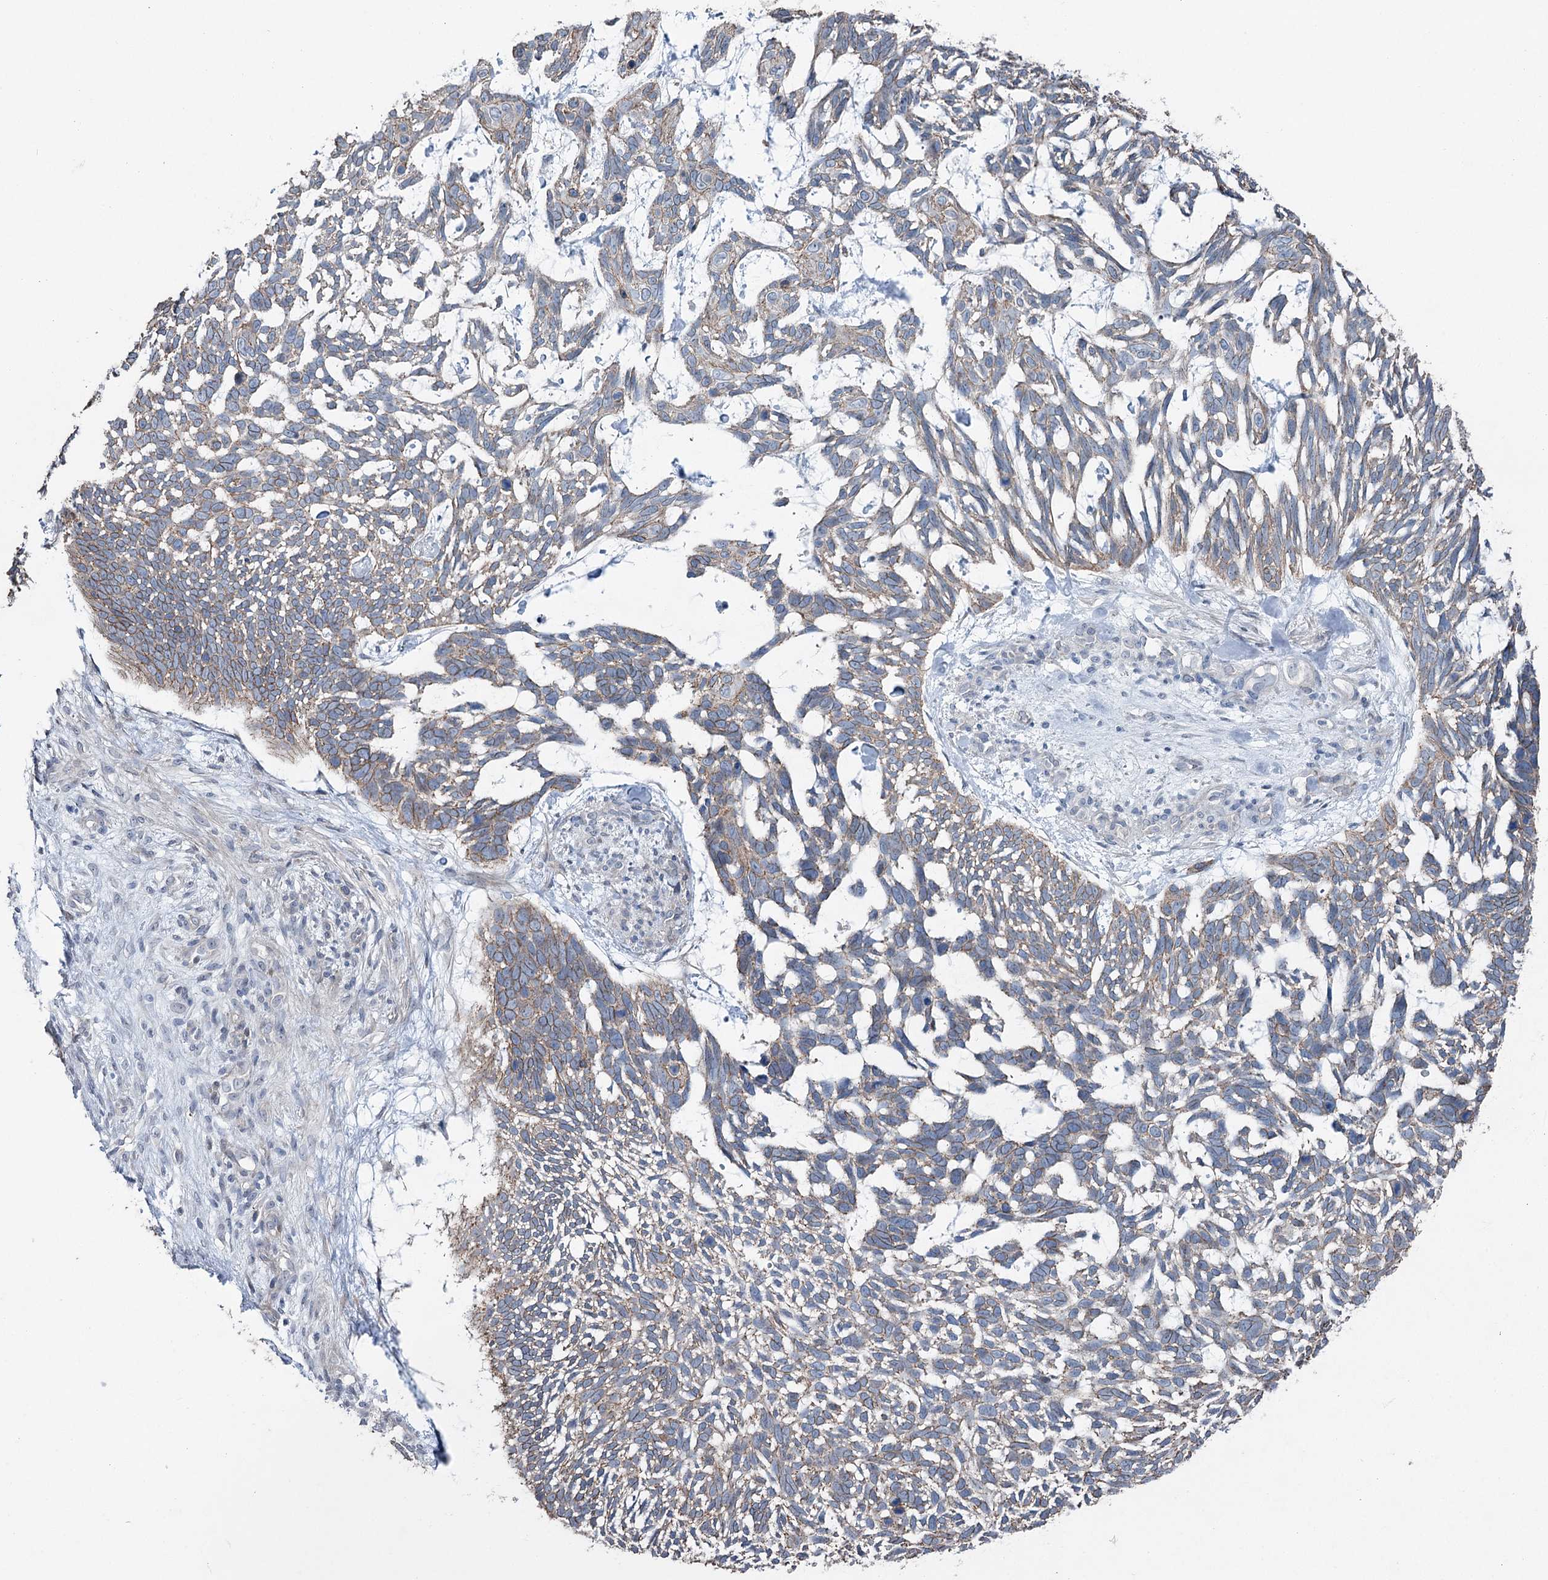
{"staining": {"intensity": "moderate", "quantity": "25%-75%", "location": "cytoplasmic/membranous"}, "tissue": "skin cancer", "cell_type": "Tumor cells", "image_type": "cancer", "snomed": [{"axis": "morphology", "description": "Basal cell carcinoma"}, {"axis": "topography", "description": "Skin"}], "caption": "This histopathology image shows skin cancer (basal cell carcinoma) stained with immunohistochemistry to label a protein in brown. The cytoplasmic/membranous of tumor cells show moderate positivity for the protein. Nuclei are counter-stained blue.", "gene": "FAM120B", "patient": {"sex": "male", "age": 88}}